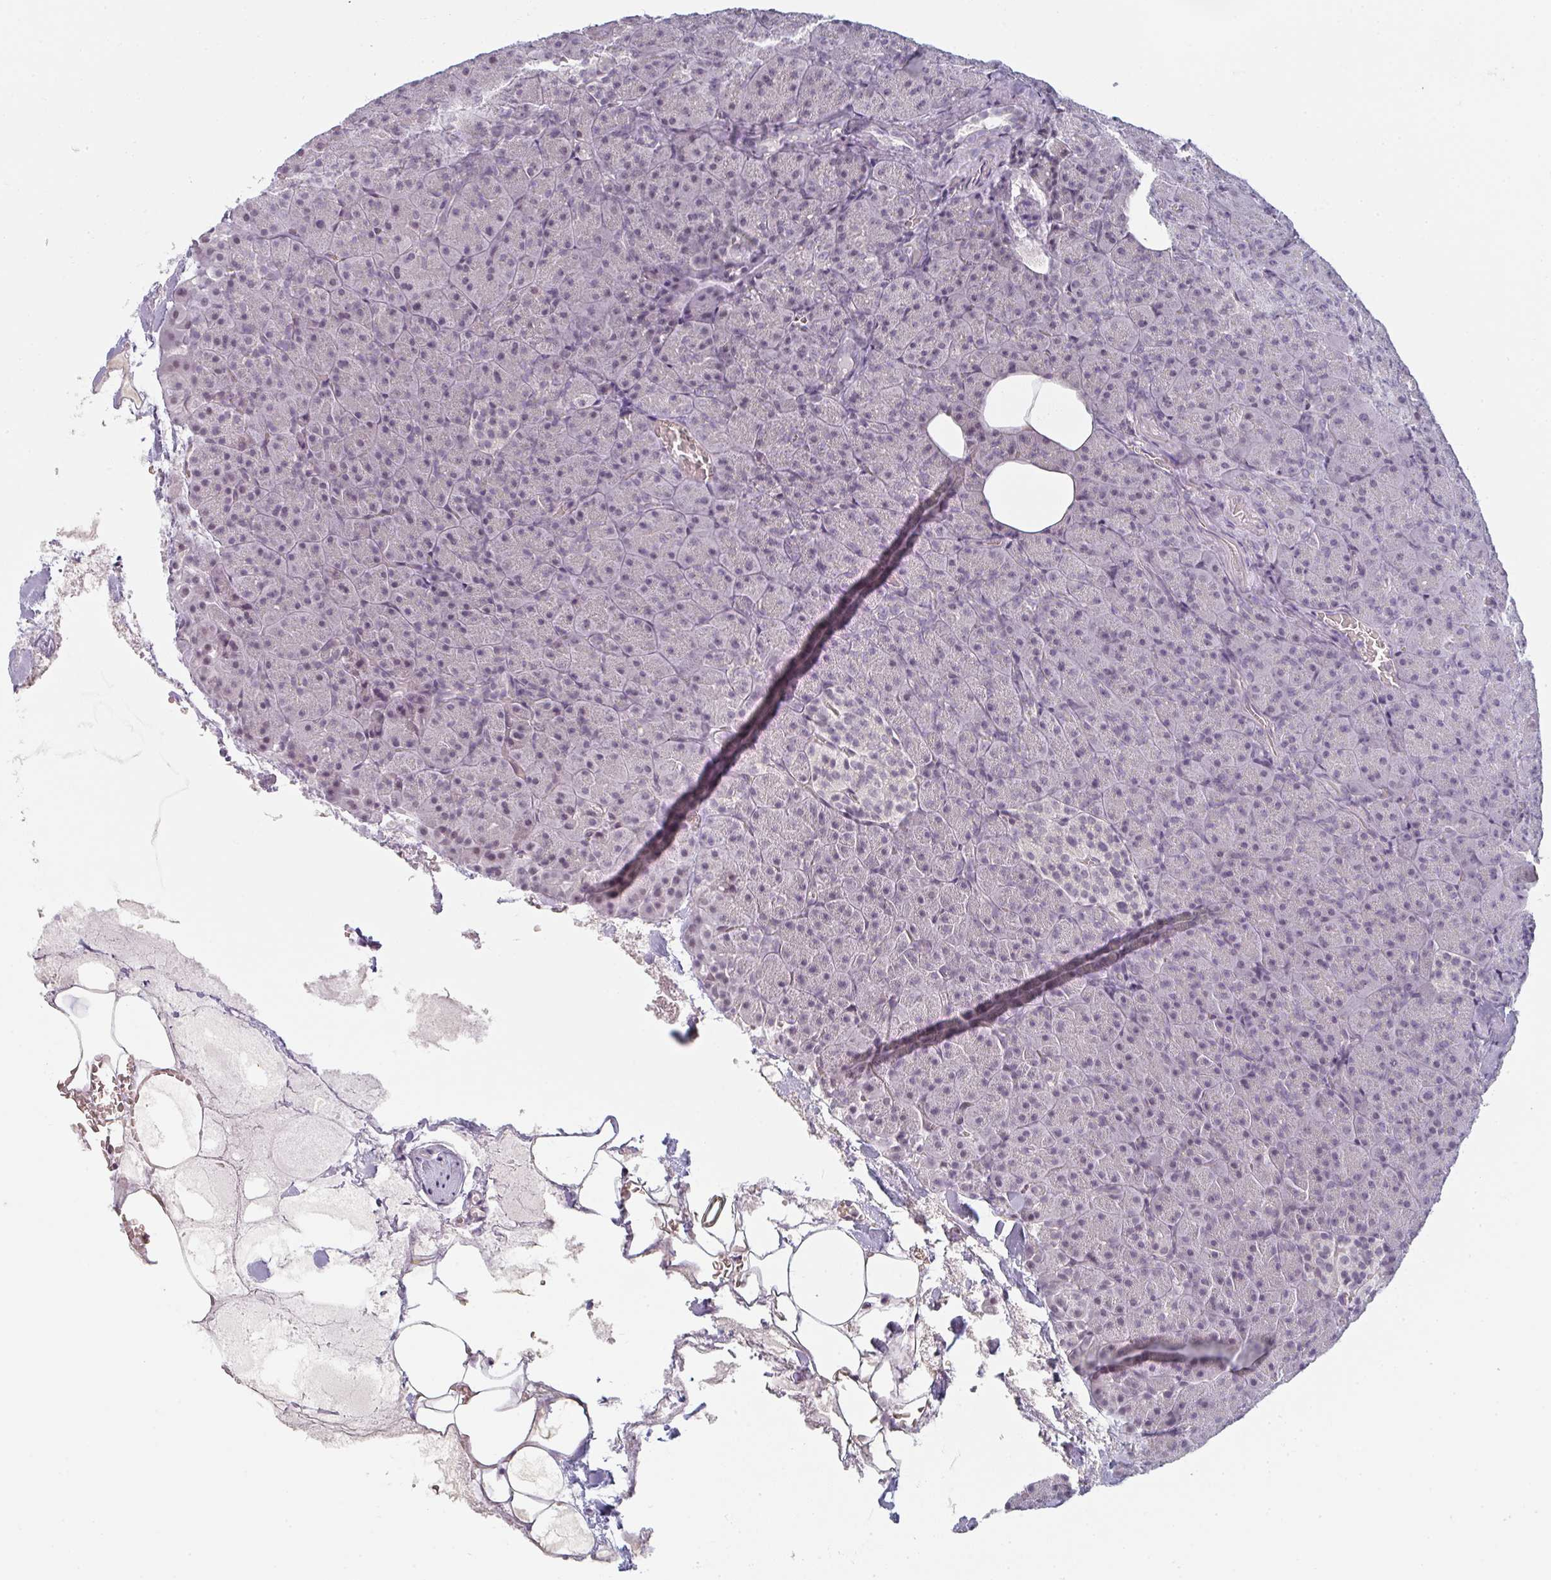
{"staining": {"intensity": "negative", "quantity": "none", "location": "none"}, "tissue": "pancreas", "cell_type": "Exocrine glandular cells", "image_type": "normal", "snomed": [{"axis": "morphology", "description": "Normal tissue, NOS"}, {"axis": "topography", "description": "Pancreas"}], "caption": "Protein analysis of benign pancreas reveals no significant staining in exocrine glandular cells. (DAB (3,3'-diaminobenzidine) IHC, high magnification).", "gene": "RBBP6", "patient": {"sex": "female", "age": 74}}